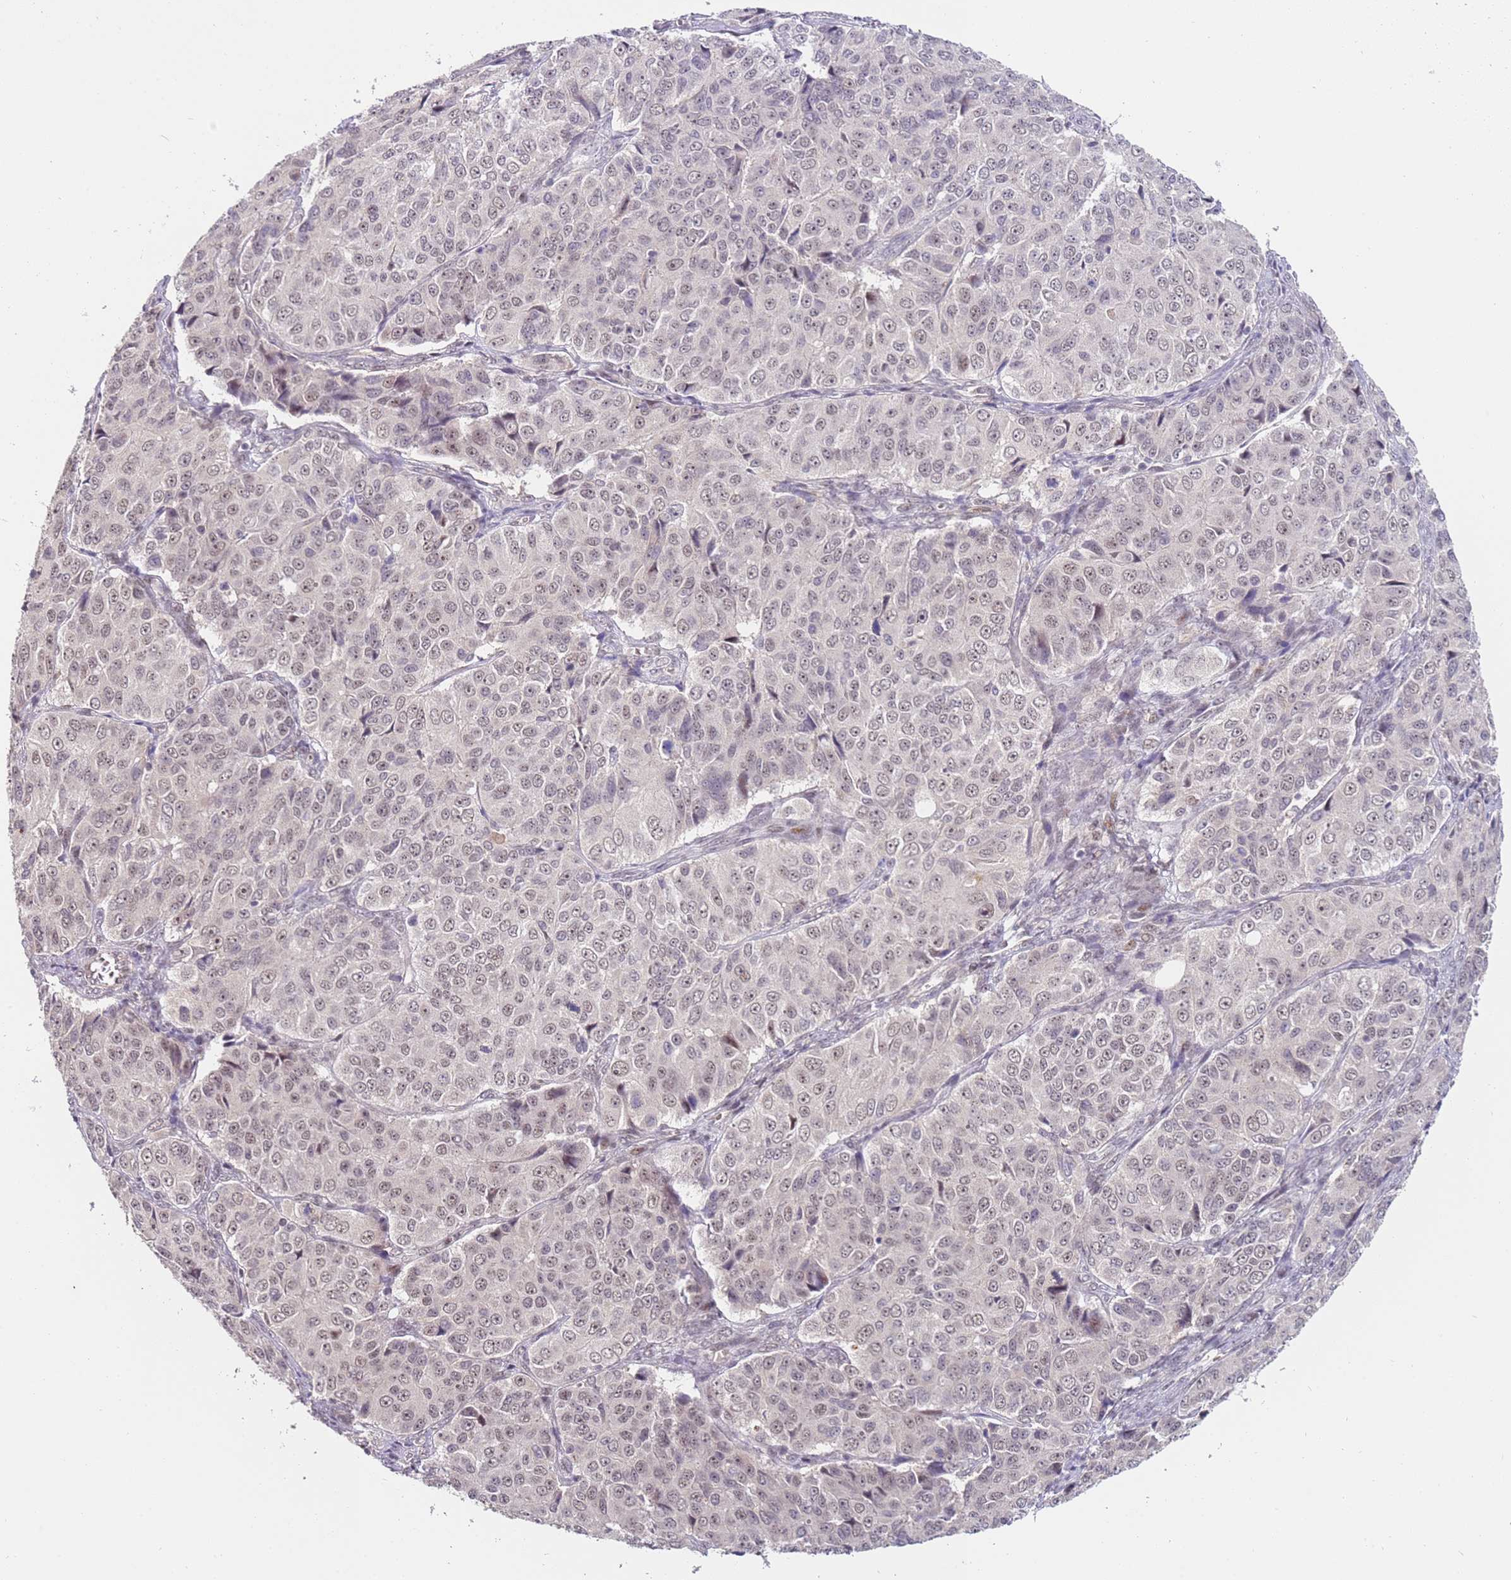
{"staining": {"intensity": "weak", "quantity": "<25%", "location": "nuclear"}, "tissue": "ovarian cancer", "cell_type": "Tumor cells", "image_type": "cancer", "snomed": [{"axis": "morphology", "description": "Carcinoma, endometroid"}, {"axis": "topography", "description": "Ovary"}], "caption": "IHC micrograph of neoplastic tissue: human ovarian cancer stained with DAB reveals no significant protein staining in tumor cells.", "gene": "LGALSL", "patient": {"sex": "female", "age": 51}}